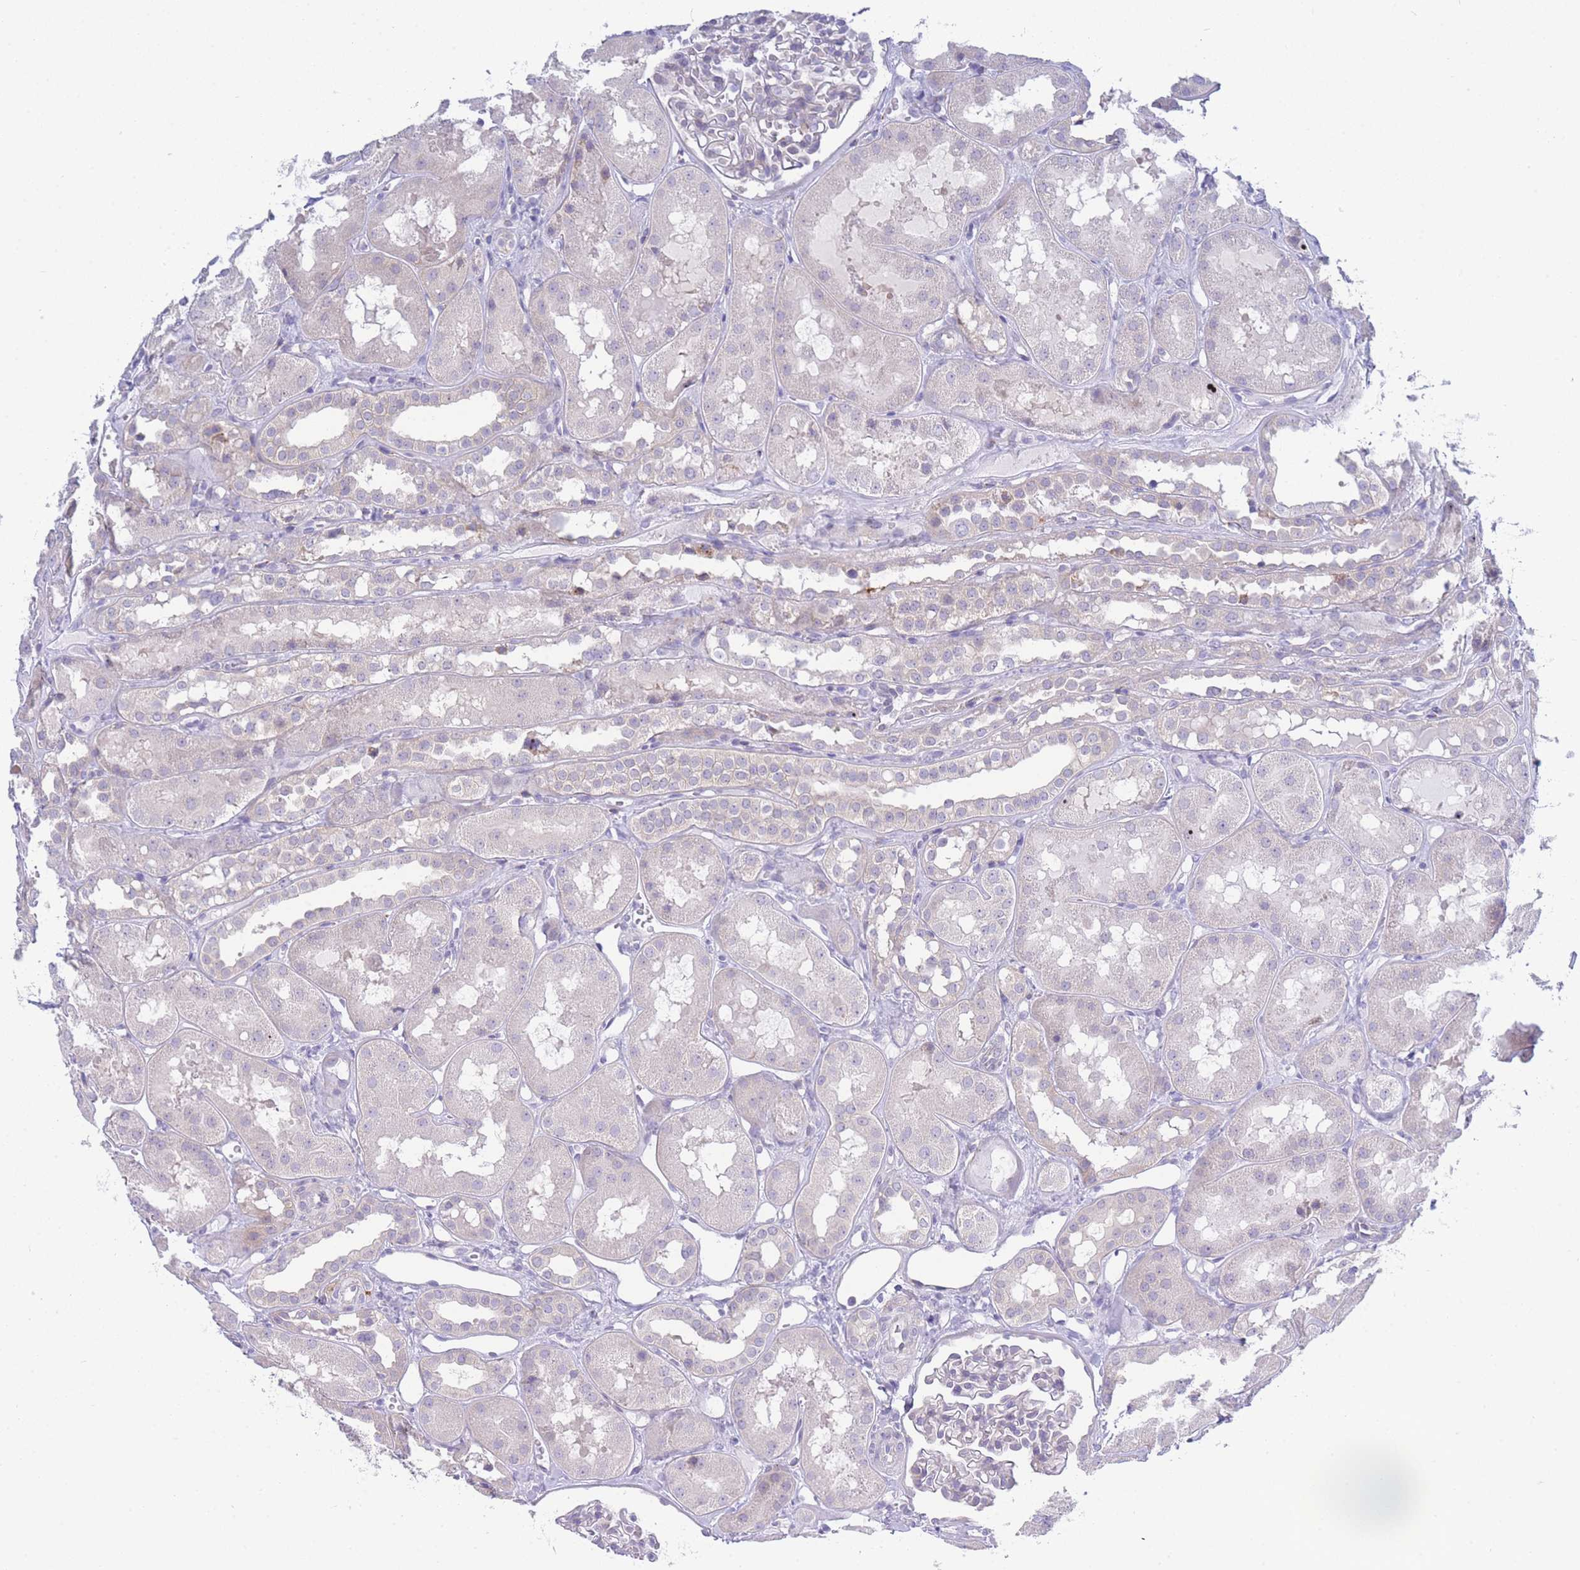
{"staining": {"intensity": "negative", "quantity": "none", "location": "none"}, "tissue": "kidney", "cell_type": "Cells in glomeruli", "image_type": "normal", "snomed": [{"axis": "morphology", "description": "Normal tissue, NOS"}, {"axis": "topography", "description": "Kidney"}], "caption": "DAB (3,3'-diaminobenzidine) immunohistochemical staining of benign human kidney shows no significant positivity in cells in glomeruli.", "gene": "ZNF510", "patient": {"sex": "male", "age": 16}}